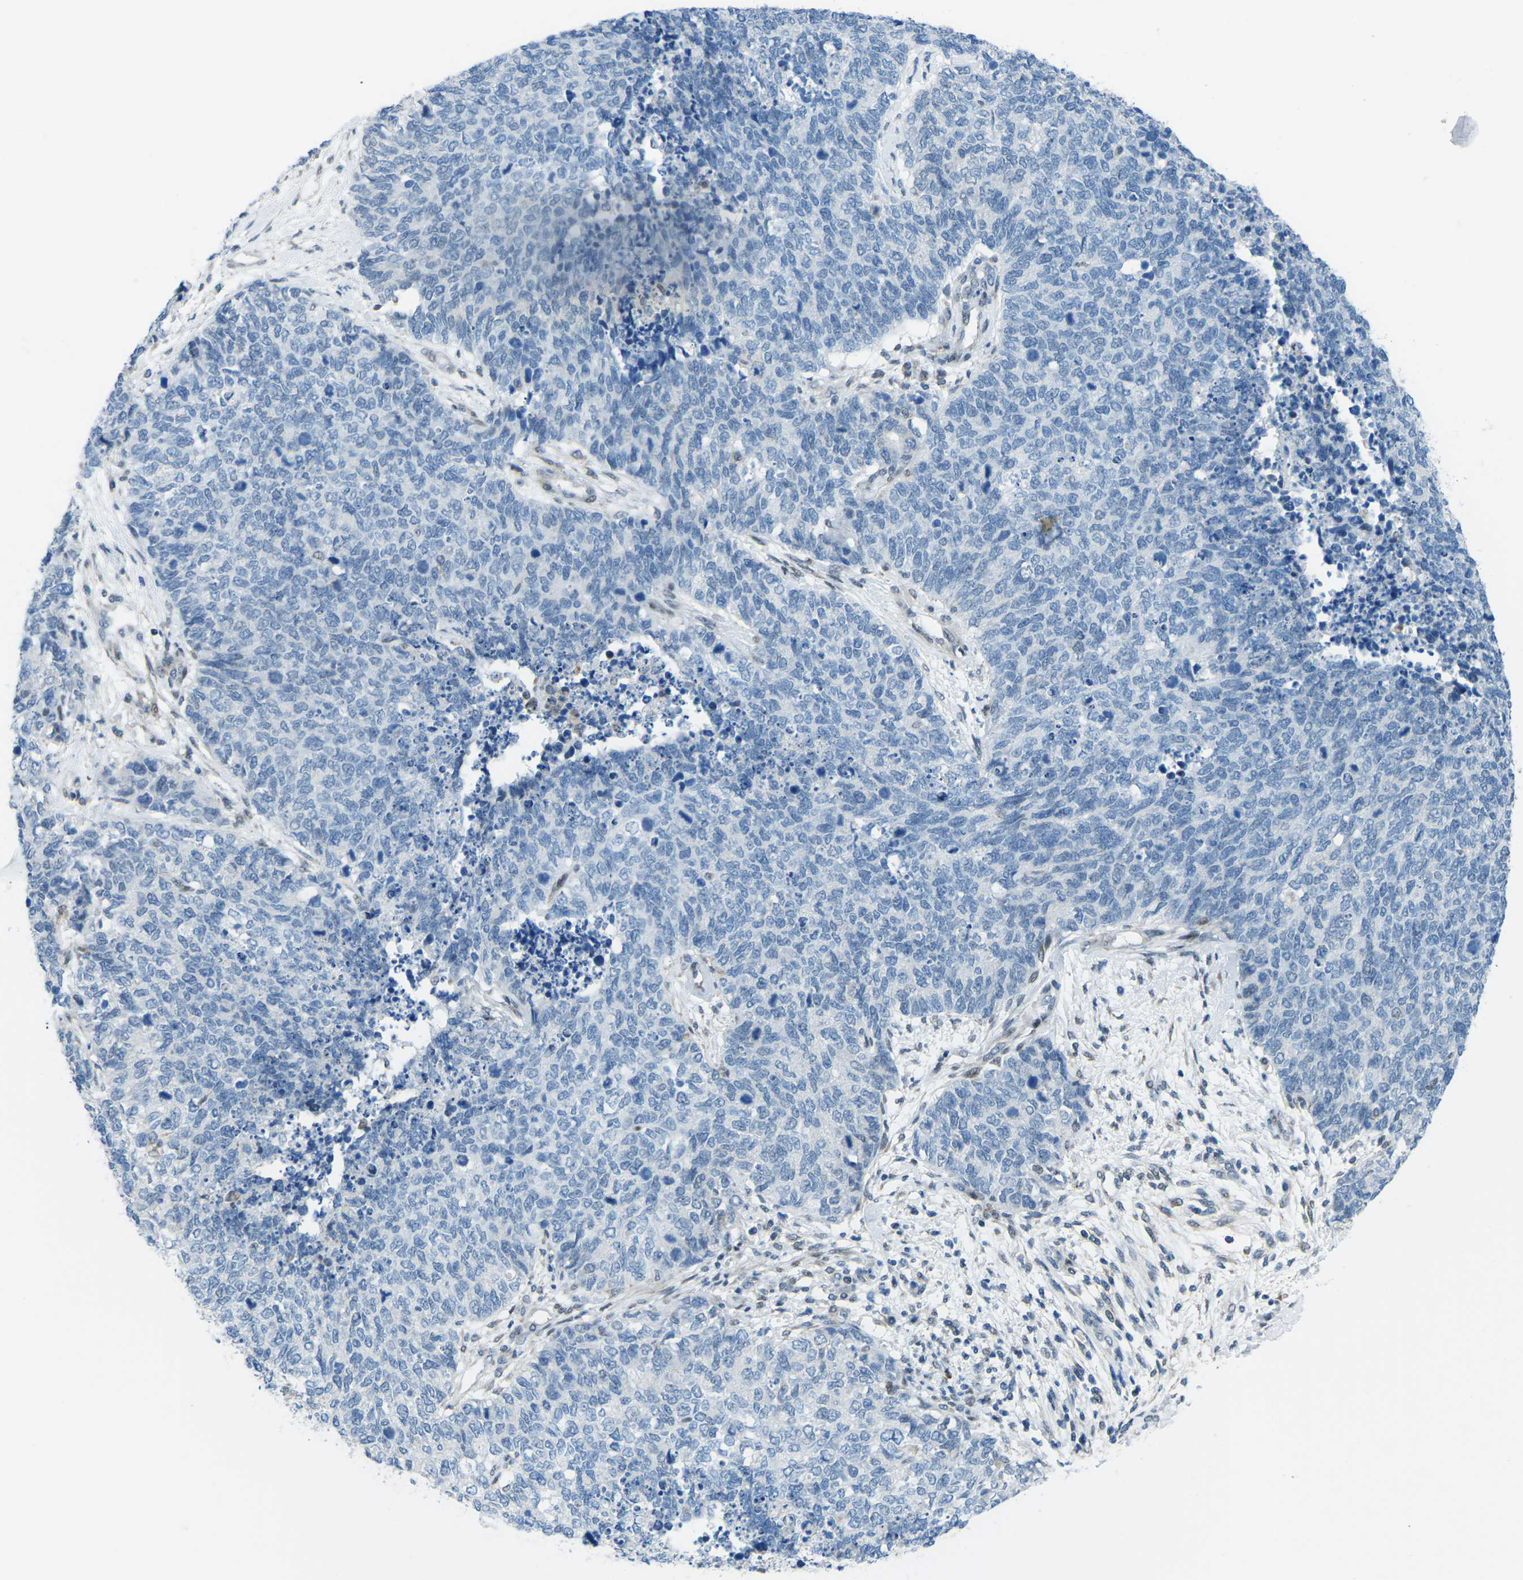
{"staining": {"intensity": "negative", "quantity": "none", "location": "none"}, "tissue": "cervical cancer", "cell_type": "Tumor cells", "image_type": "cancer", "snomed": [{"axis": "morphology", "description": "Squamous cell carcinoma, NOS"}, {"axis": "topography", "description": "Cervix"}], "caption": "Tumor cells show no significant protein positivity in cervical cancer (squamous cell carcinoma). The staining was performed using DAB to visualize the protein expression in brown, while the nuclei were stained in blue with hematoxylin (Magnification: 20x).", "gene": "MBNL1", "patient": {"sex": "female", "age": 63}}